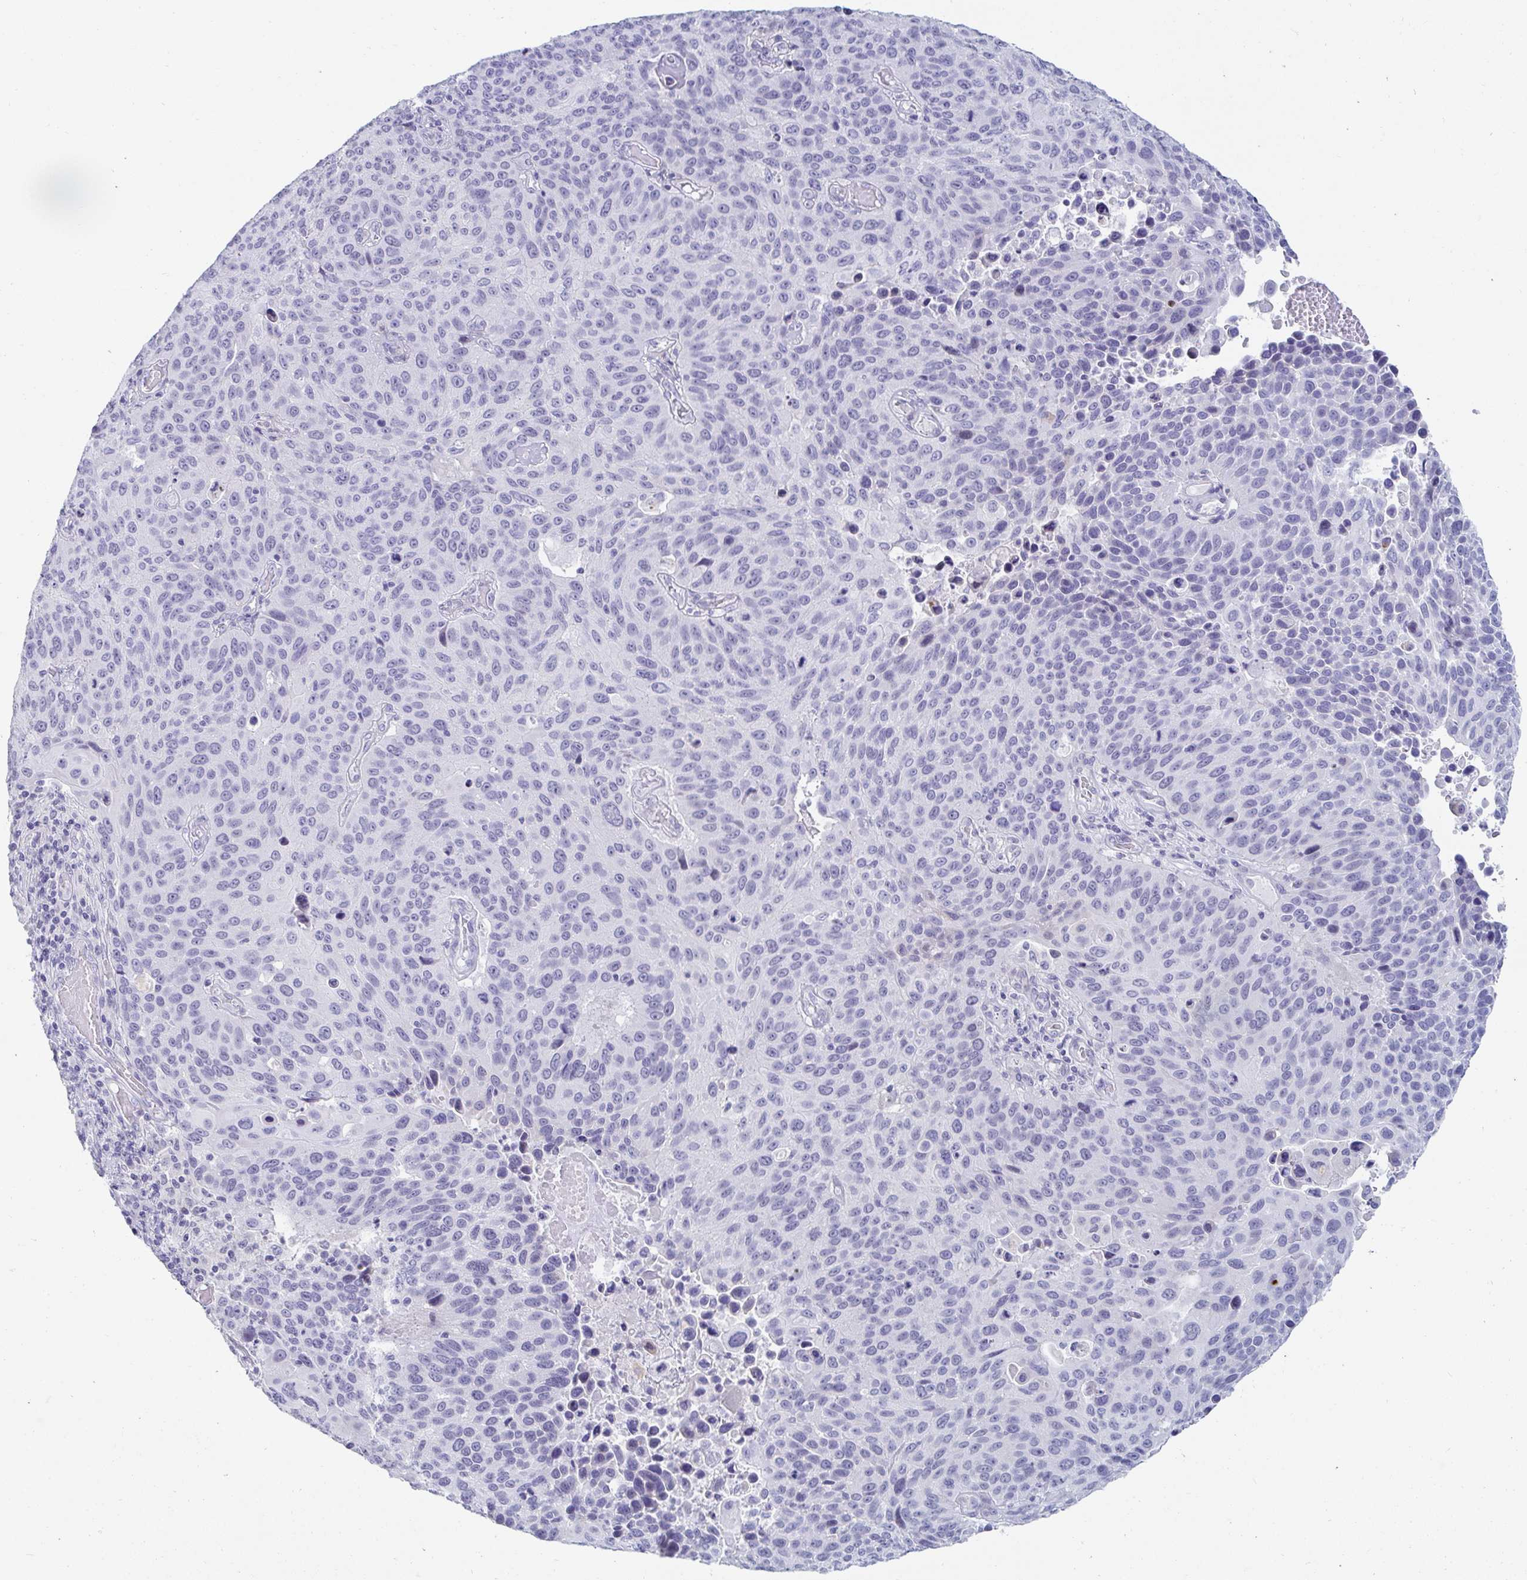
{"staining": {"intensity": "negative", "quantity": "none", "location": "none"}, "tissue": "lung cancer", "cell_type": "Tumor cells", "image_type": "cancer", "snomed": [{"axis": "morphology", "description": "Squamous cell carcinoma, NOS"}, {"axis": "topography", "description": "Lung"}], "caption": "The IHC micrograph has no significant staining in tumor cells of lung cancer tissue. The staining was performed using DAB to visualize the protein expression in brown, while the nuclei were stained in blue with hematoxylin (Magnification: 20x).", "gene": "OR10K1", "patient": {"sex": "male", "age": 68}}